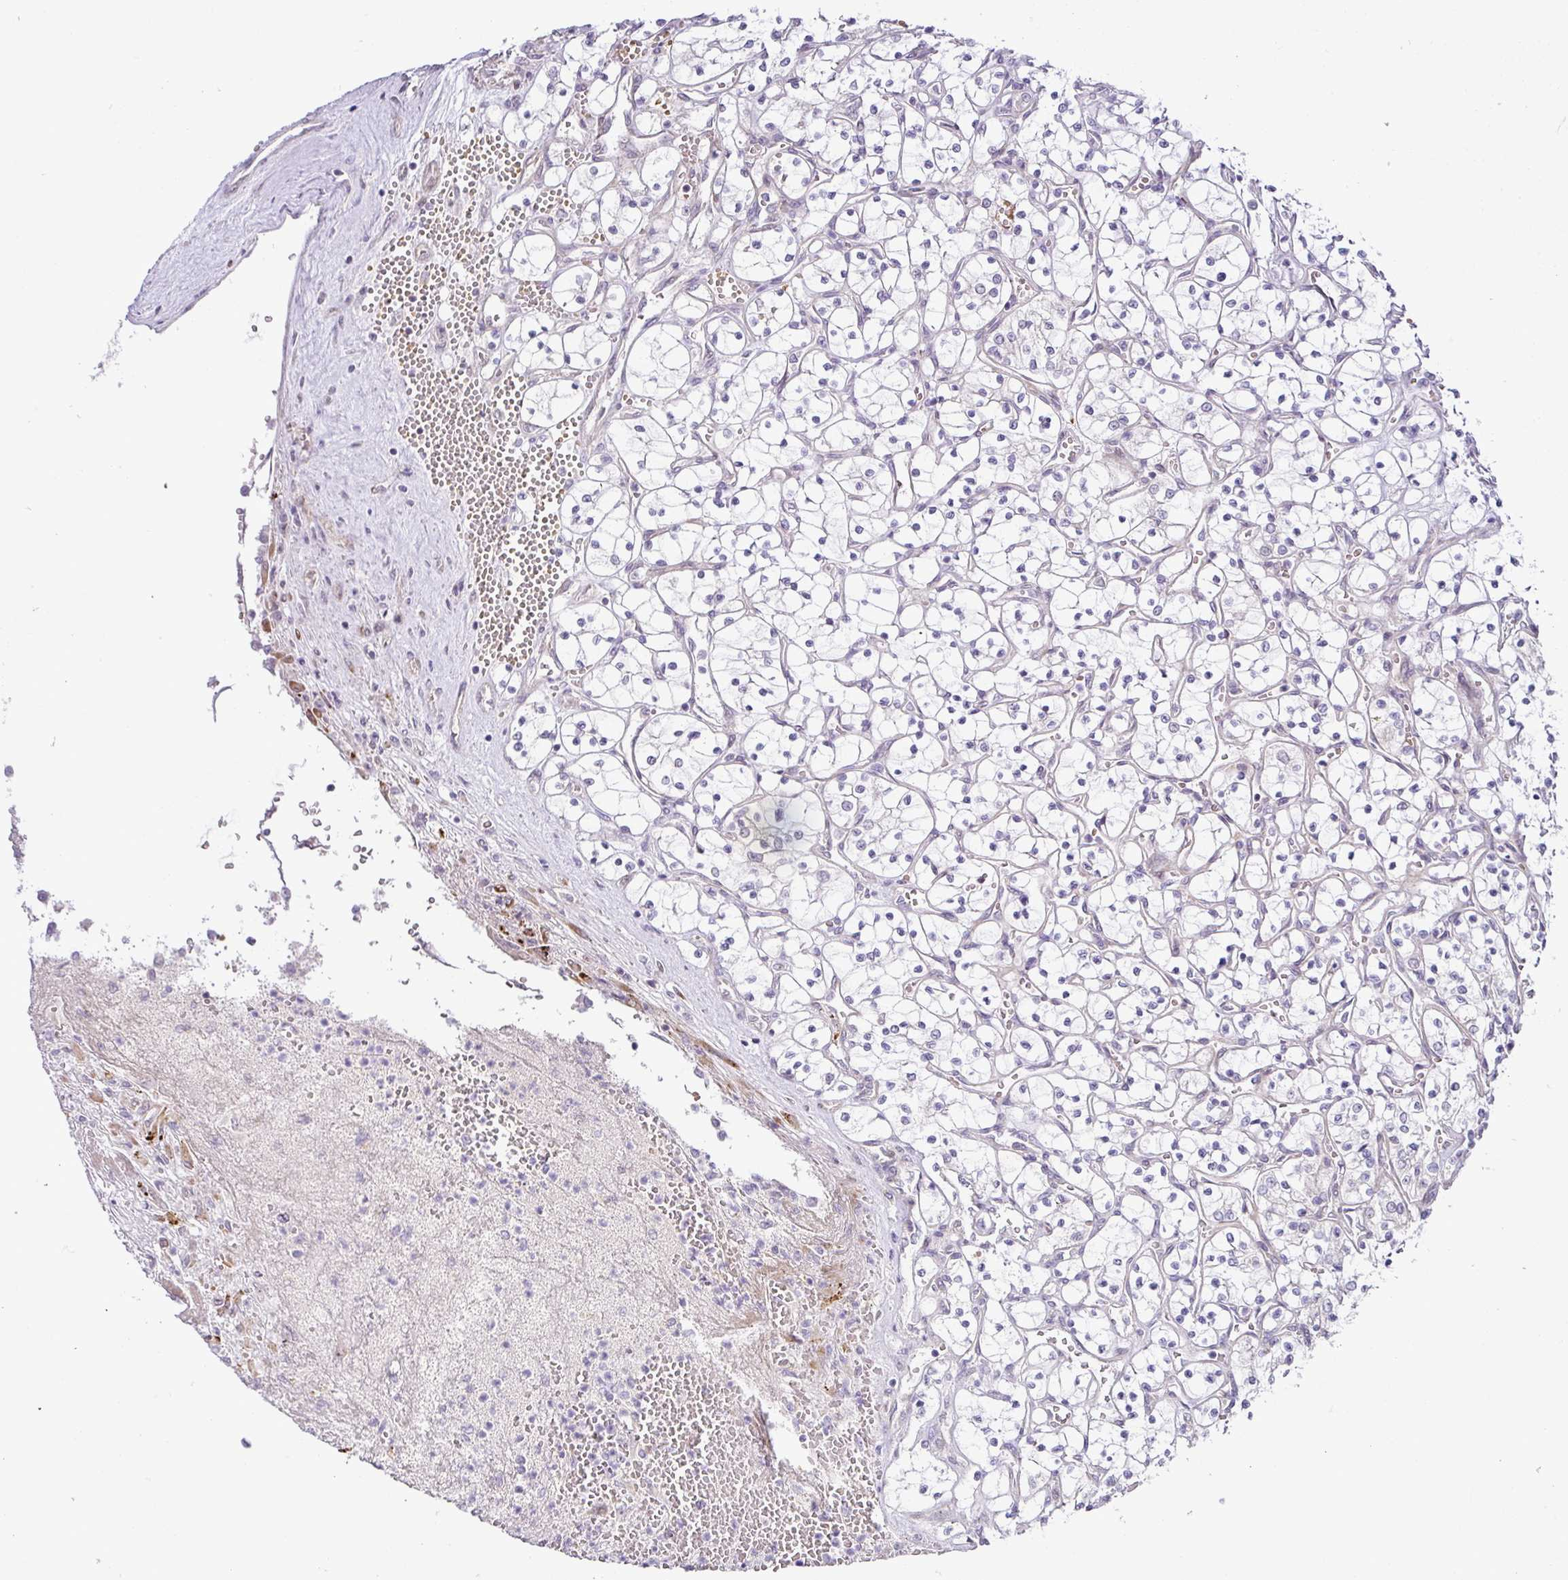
{"staining": {"intensity": "negative", "quantity": "none", "location": "none"}, "tissue": "renal cancer", "cell_type": "Tumor cells", "image_type": "cancer", "snomed": [{"axis": "morphology", "description": "Adenocarcinoma, NOS"}, {"axis": "topography", "description": "Kidney"}], "caption": "This micrograph is of renal adenocarcinoma stained with immunohistochemistry to label a protein in brown with the nuclei are counter-stained blue. There is no staining in tumor cells.", "gene": "PARP2", "patient": {"sex": "female", "age": 69}}